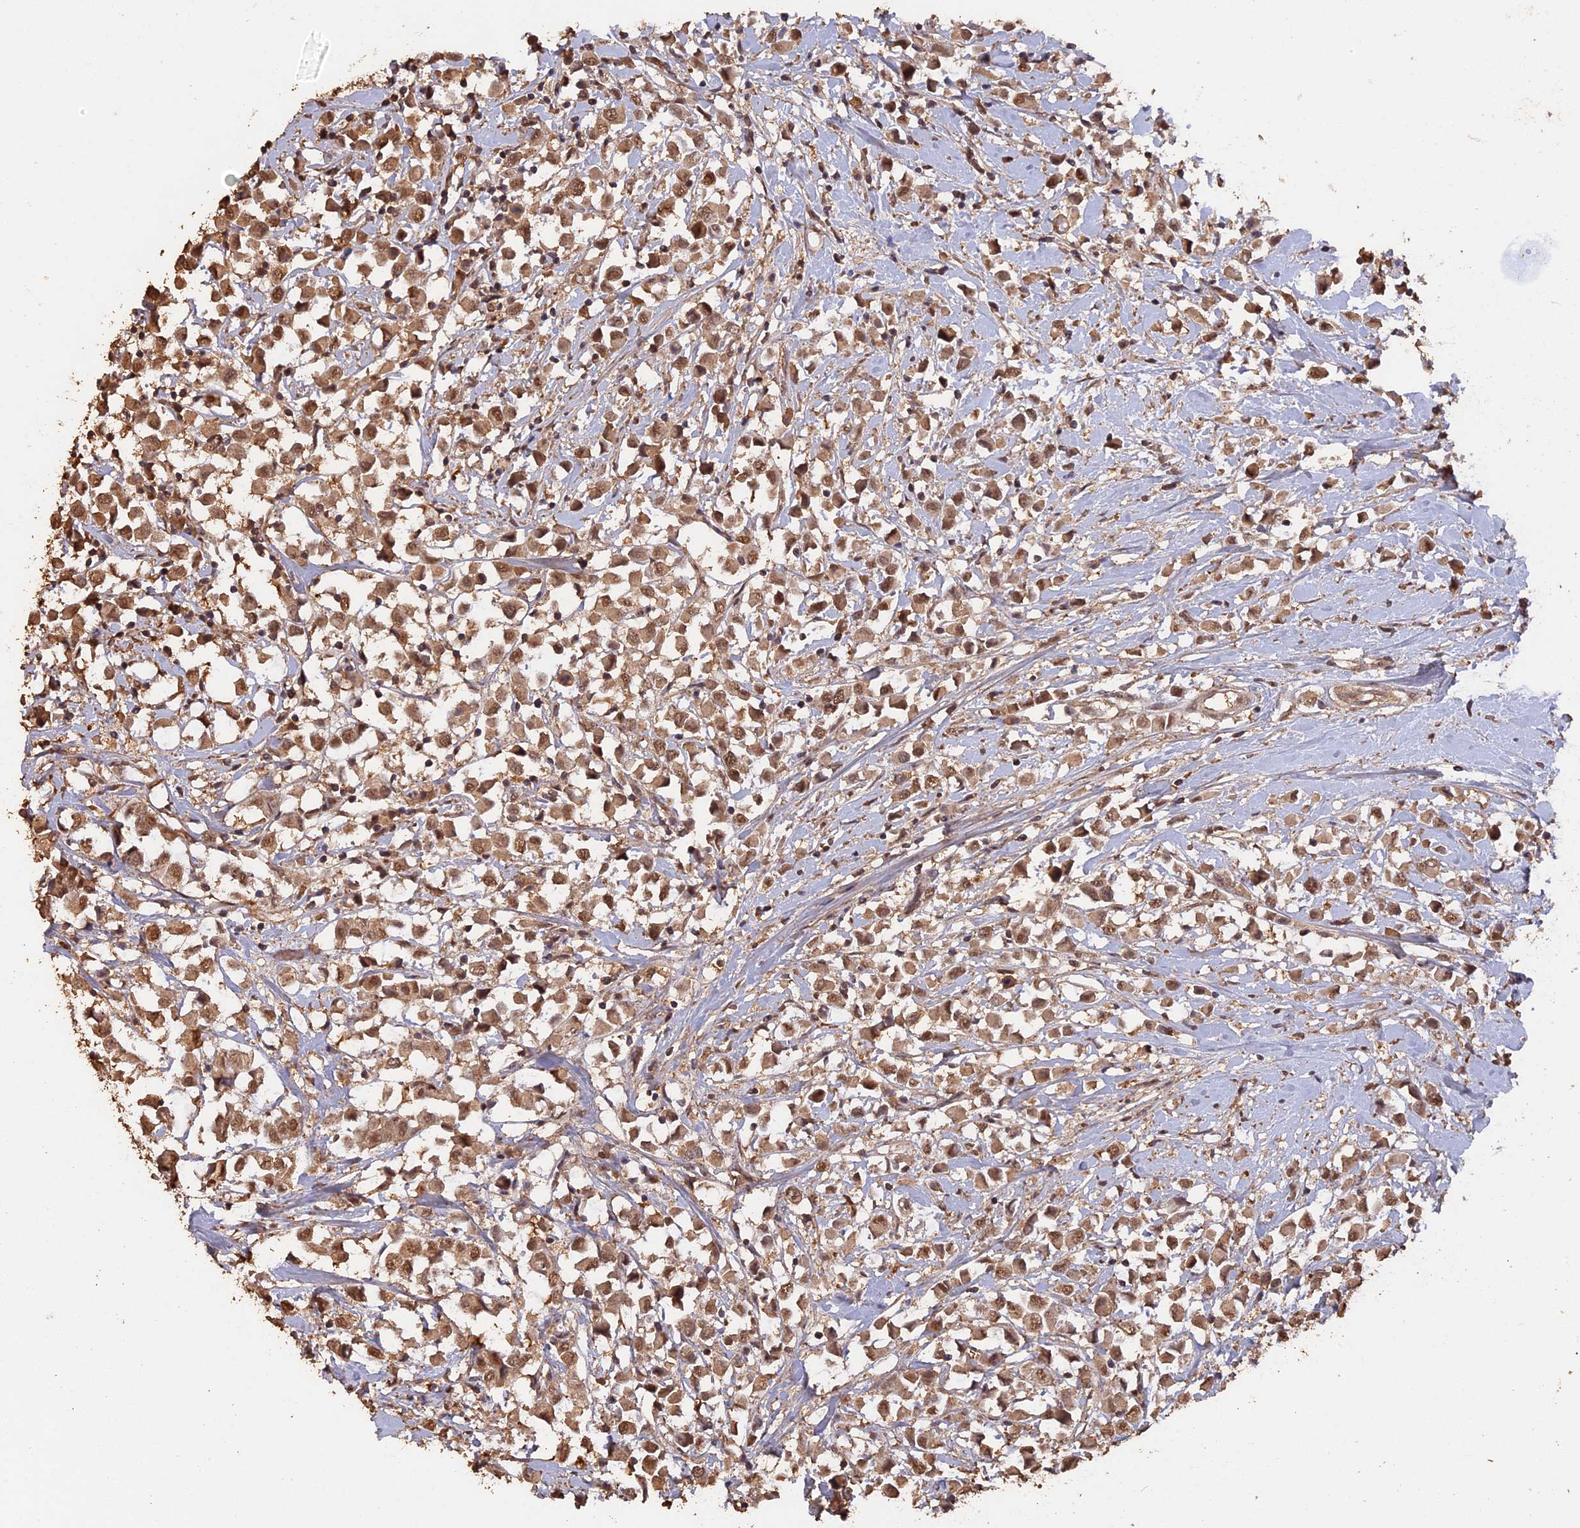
{"staining": {"intensity": "moderate", "quantity": ">75%", "location": "cytoplasmic/membranous,nuclear"}, "tissue": "breast cancer", "cell_type": "Tumor cells", "image_type": "cancer", "snomed": [{"axis": "morphology", "description": "Duct carcinoma"}, {"axis": "topography", "description": "Breast"}], "caption": "Tumor cells reveal moderate cytoplasmic/membranous and nuclear staining in about >75% of cells in breast cancer.", "gene": "PSMC6", "patient": {"sex": "female", "age": 61}}